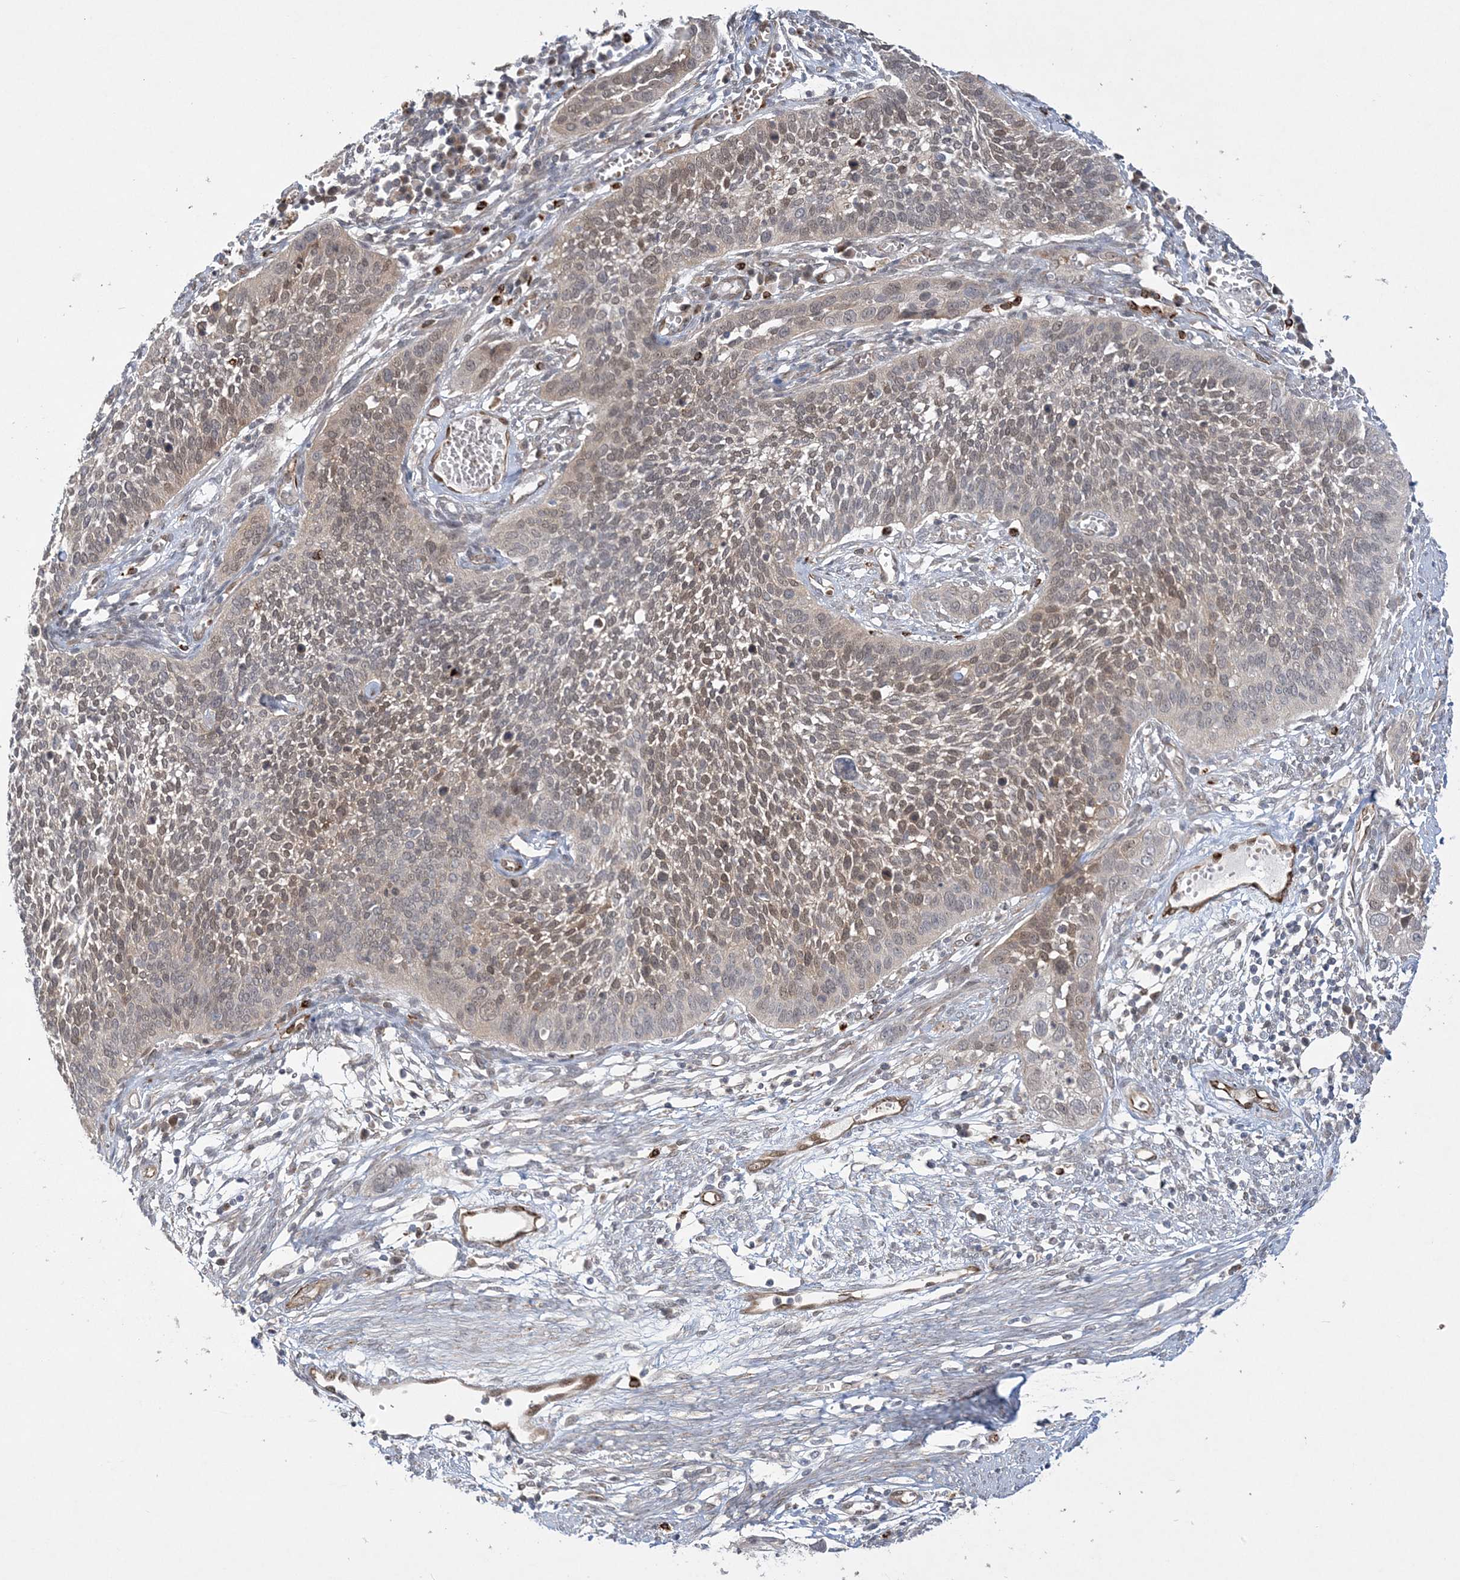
{"staining": {"intensity": "weak", "quantity": "25%-75%", "location": "cytoplasmic/membranous,nuclear"}, "tissue": "cervical cancer", "cell_type": "Tumor cells", "image_type": "cancer", "snomed": [{"axis": "morphology", "description": "Squamous cell carcinoma, NOS"}, {"axis": "topography", "description": "Cervix"}], "caption": "High-magnification brightfield microscopy of cervical cancer (squamous cell carcinoma) stained with DAB (brown) and counterstained with hematoxylin (blue). tumor cells exhibit weak cytoplasmic/membranous and nuclear expression is seen in about25%-75% of cells.", "gene": "INPP1", "patient": {"sex": "female", "age": 34}}